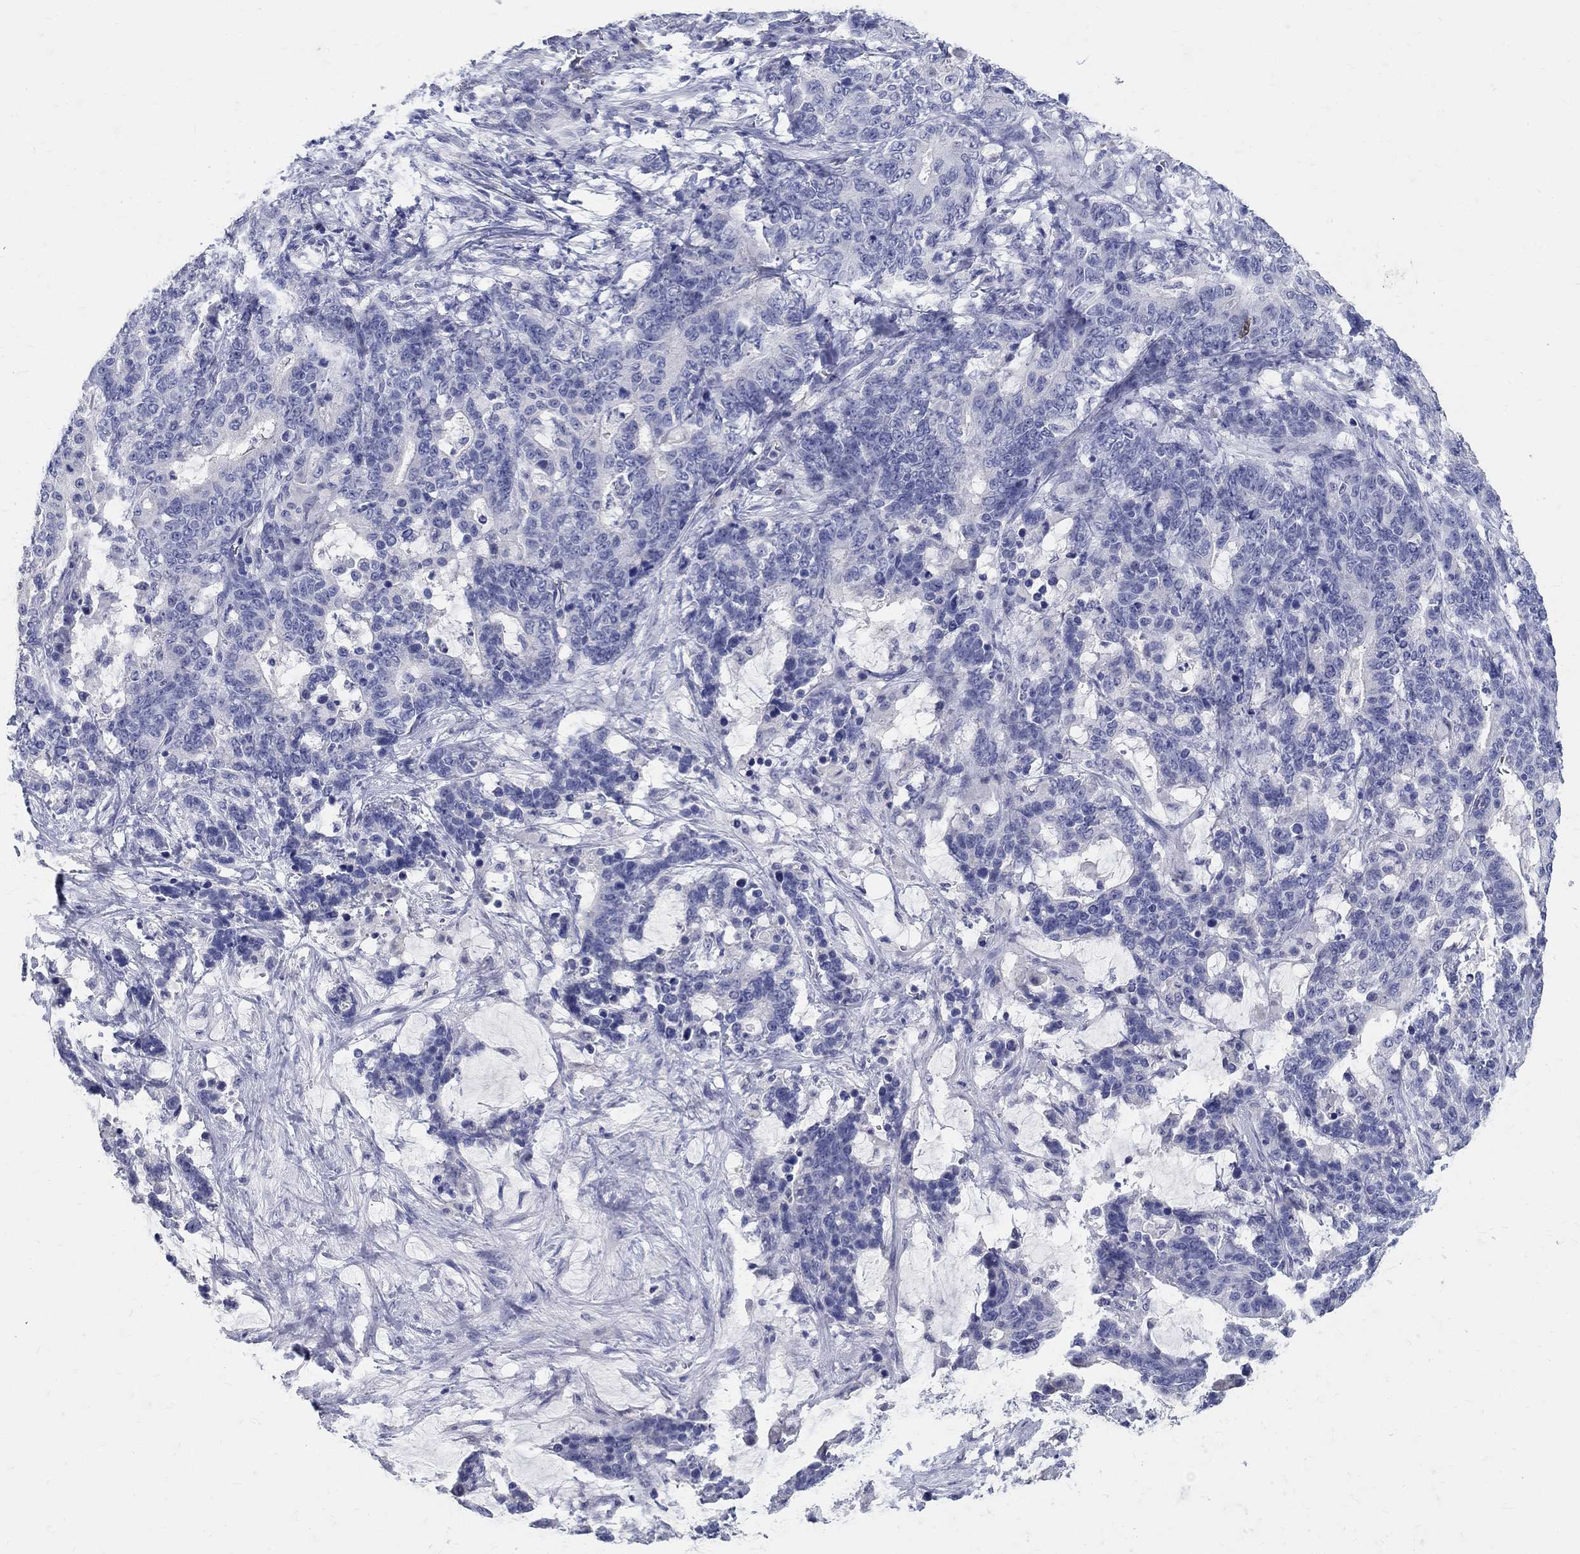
{"staining": {"intensity": "negative", "quantity": "none", "location": "none"}, "tissue": "stomach cancer", "cell_type": "Tumor cells", "image_type": "cancer", "snomed": [{"axis": "morphology", "description": "Normal tissue, NOS"}, {"axis": "morphology", "description": "Adenocarcinoma, NOS"}, {"axis": "topography", "description": "Stomach"}], "caption": "Histopathology image shows no significant protein expression in tumor cells of stomach adenocarcinoma.", "gene": "SOX2", "patient": {"sex": "female", "age": 64}}